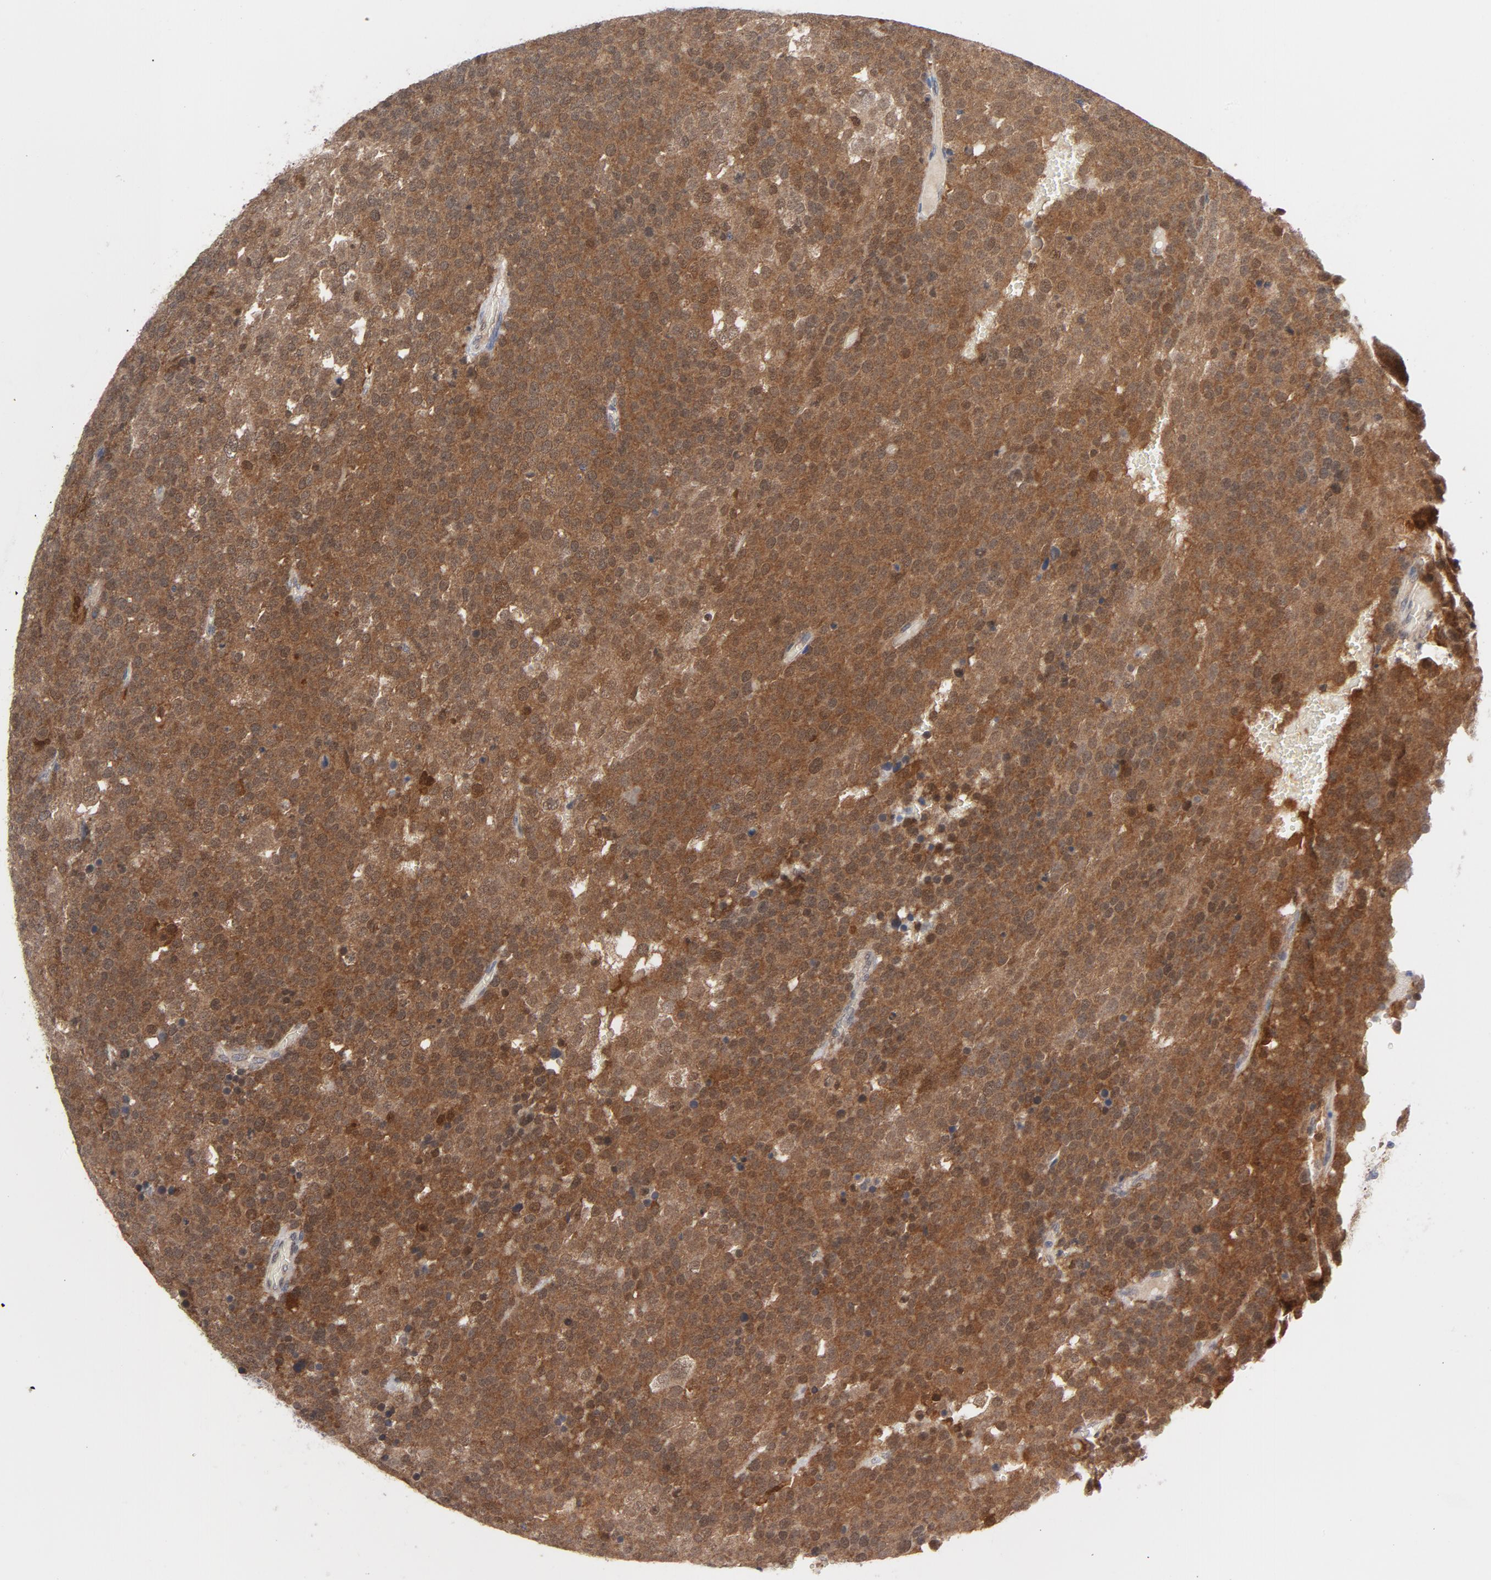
{"staining": {"intensity": "moderate", "quantity": ">75%", "location": "cytoplasmic/membranous"}, "tissue": "testis cancer", "cell_type": "Tumor cells", "image_type": "cancer", "snomed": [{"axis": "morphology", "description": "Seminoma, NOS"}, {"axis": "topography", "description": "Testis"}], "caption": "An image of seminoma (testis) stained for a protein exhibits moderate cytoplasmic/membranous brown staining in tumor cells. (Brightfield microscopy of DAB IHC at high magnification).", "gene": "PRDX1", "patient": {"sex": "male", "age": 71}}